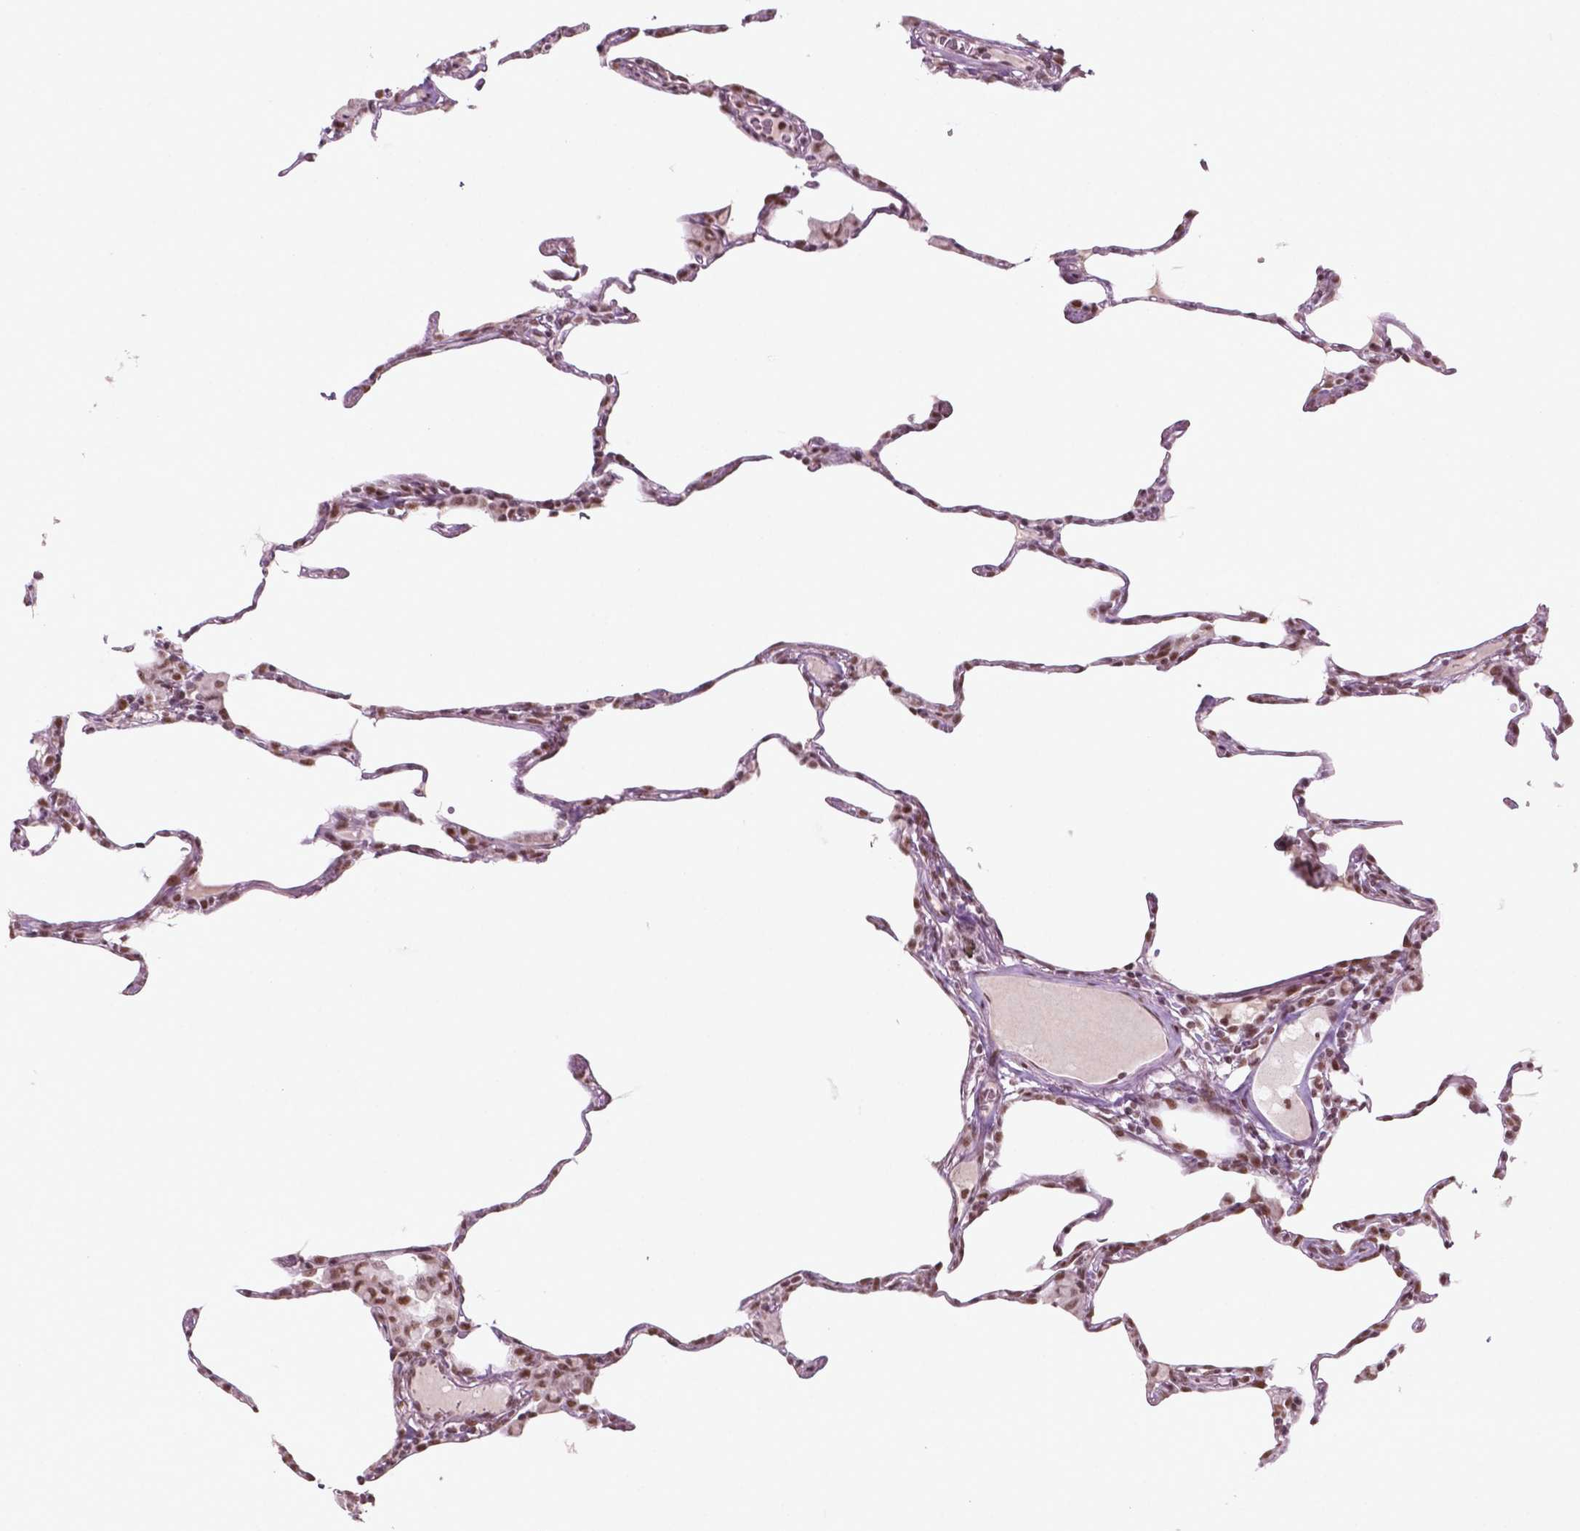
{"staining": {"intensity": "moderate", "quantity": ">75%", "location": "nuclear"}, "tissue": "lung", "cell_type": "Alveolar cells", "image_type": "normal", "snomed": [{"axis": "morphology", "description": "Normal tissue, NOS"}, {"axis": "topography", "description": "Lung"}], "caption": "A high-resolution image shows immunohistochemistry staining of unremarkable lung, which demonstrates moderate nuclear staining in about >75% of alveolar cells. (DAB (3,3'-diaminobenzidine) IHC, brown staining for protein, blue staining for nuclei).", "gene": "HMG20B", "patient": {"sex": "female", "age": 57}}